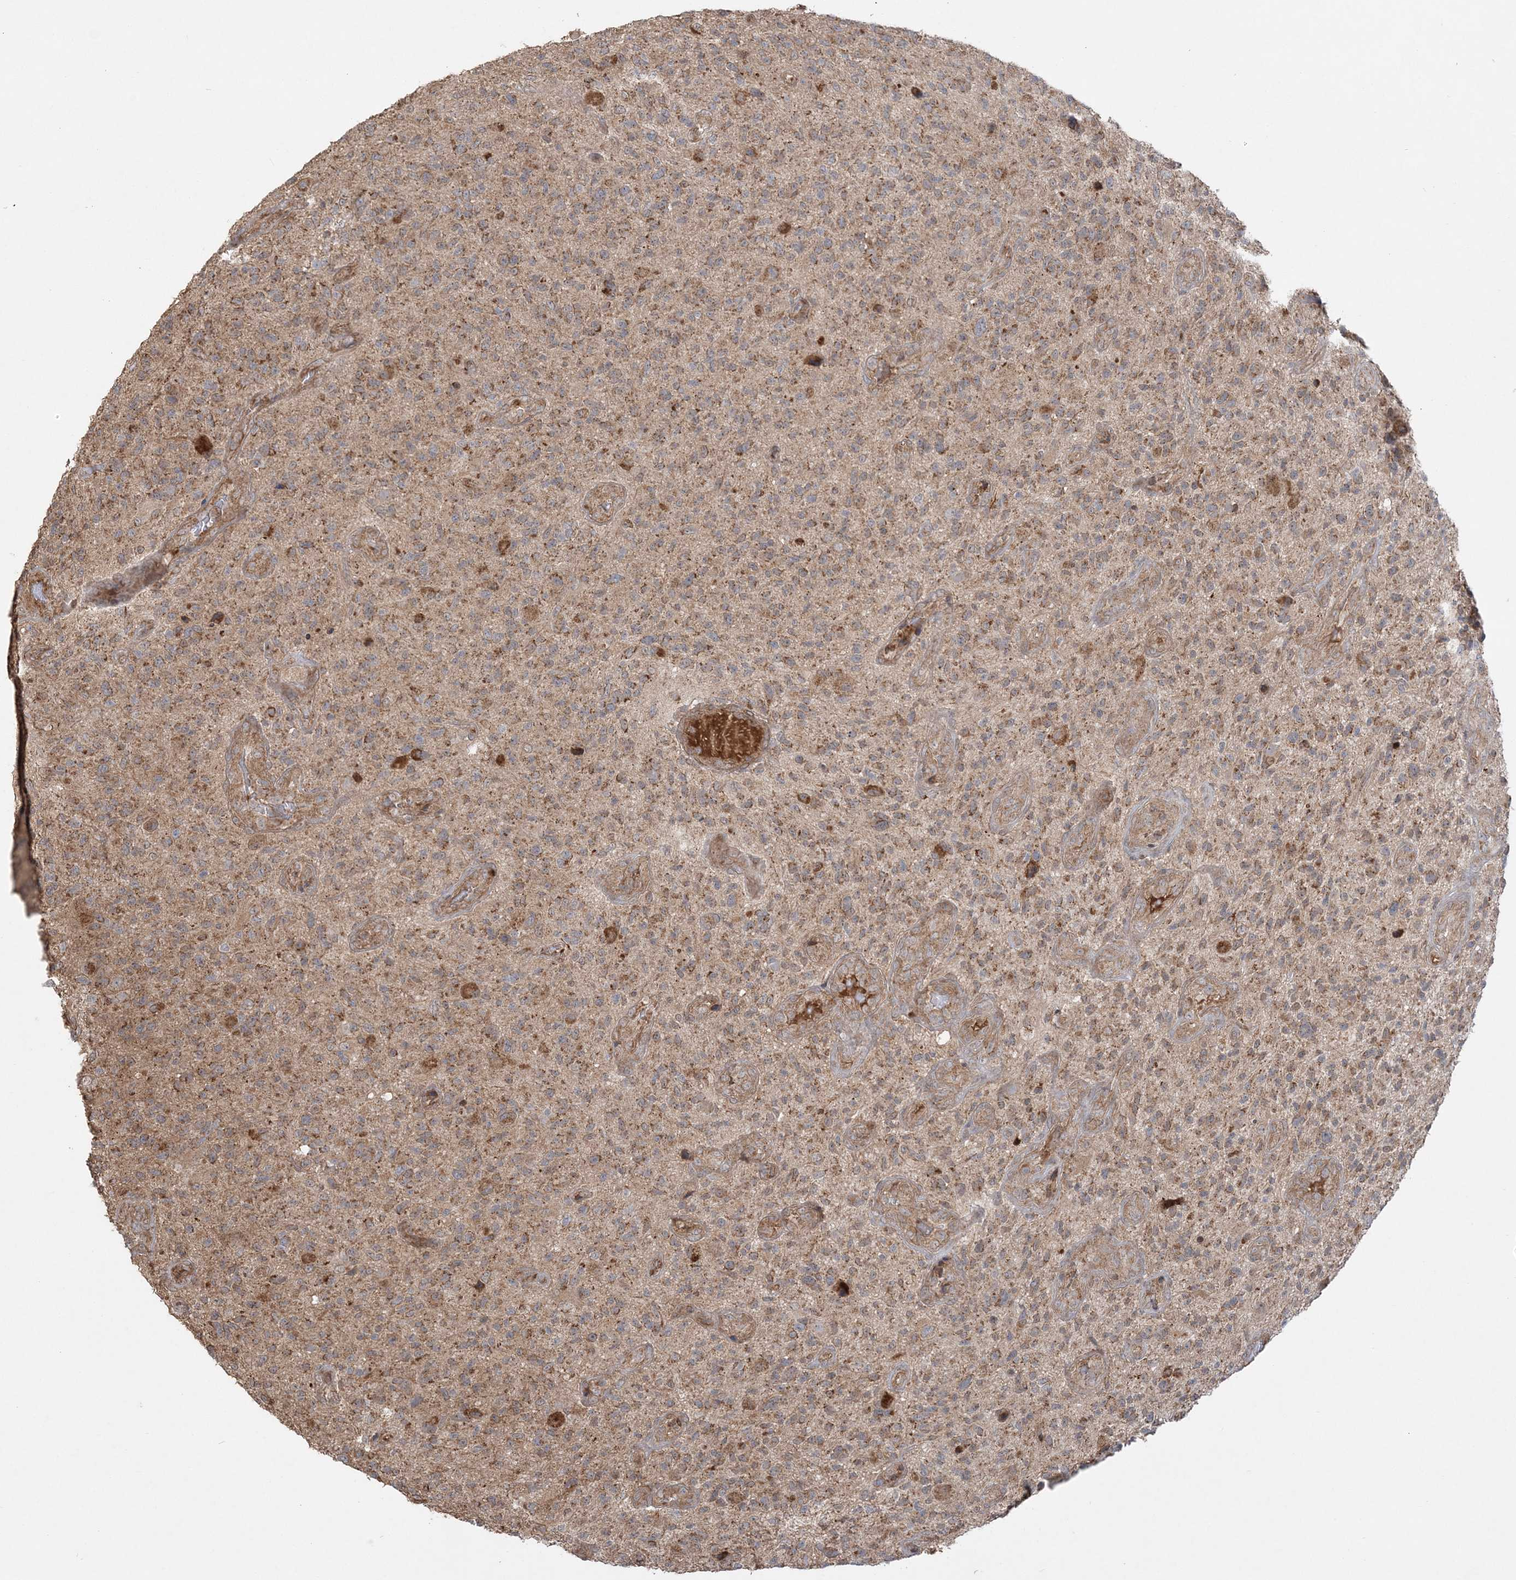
{"staining": {"intensity": "moderate", "quantity": ">75%", "location": "cytoplasmic/membranous"}, "tissue": "glioma", "cell_type": "Tumor cells", "image_type": "cancer", "snomed": [{"axis": "morphology", "description": "Glioma, malignant, High grade"}, {"axis": "topography", "description": "Brain"}], "caption": "Glioma stained for a protein reveals moderate cytoplasmic/membranous positivity in tumor cells.", "gene": "SCLT1", "patient": {"sex": "male", "age": 47}}